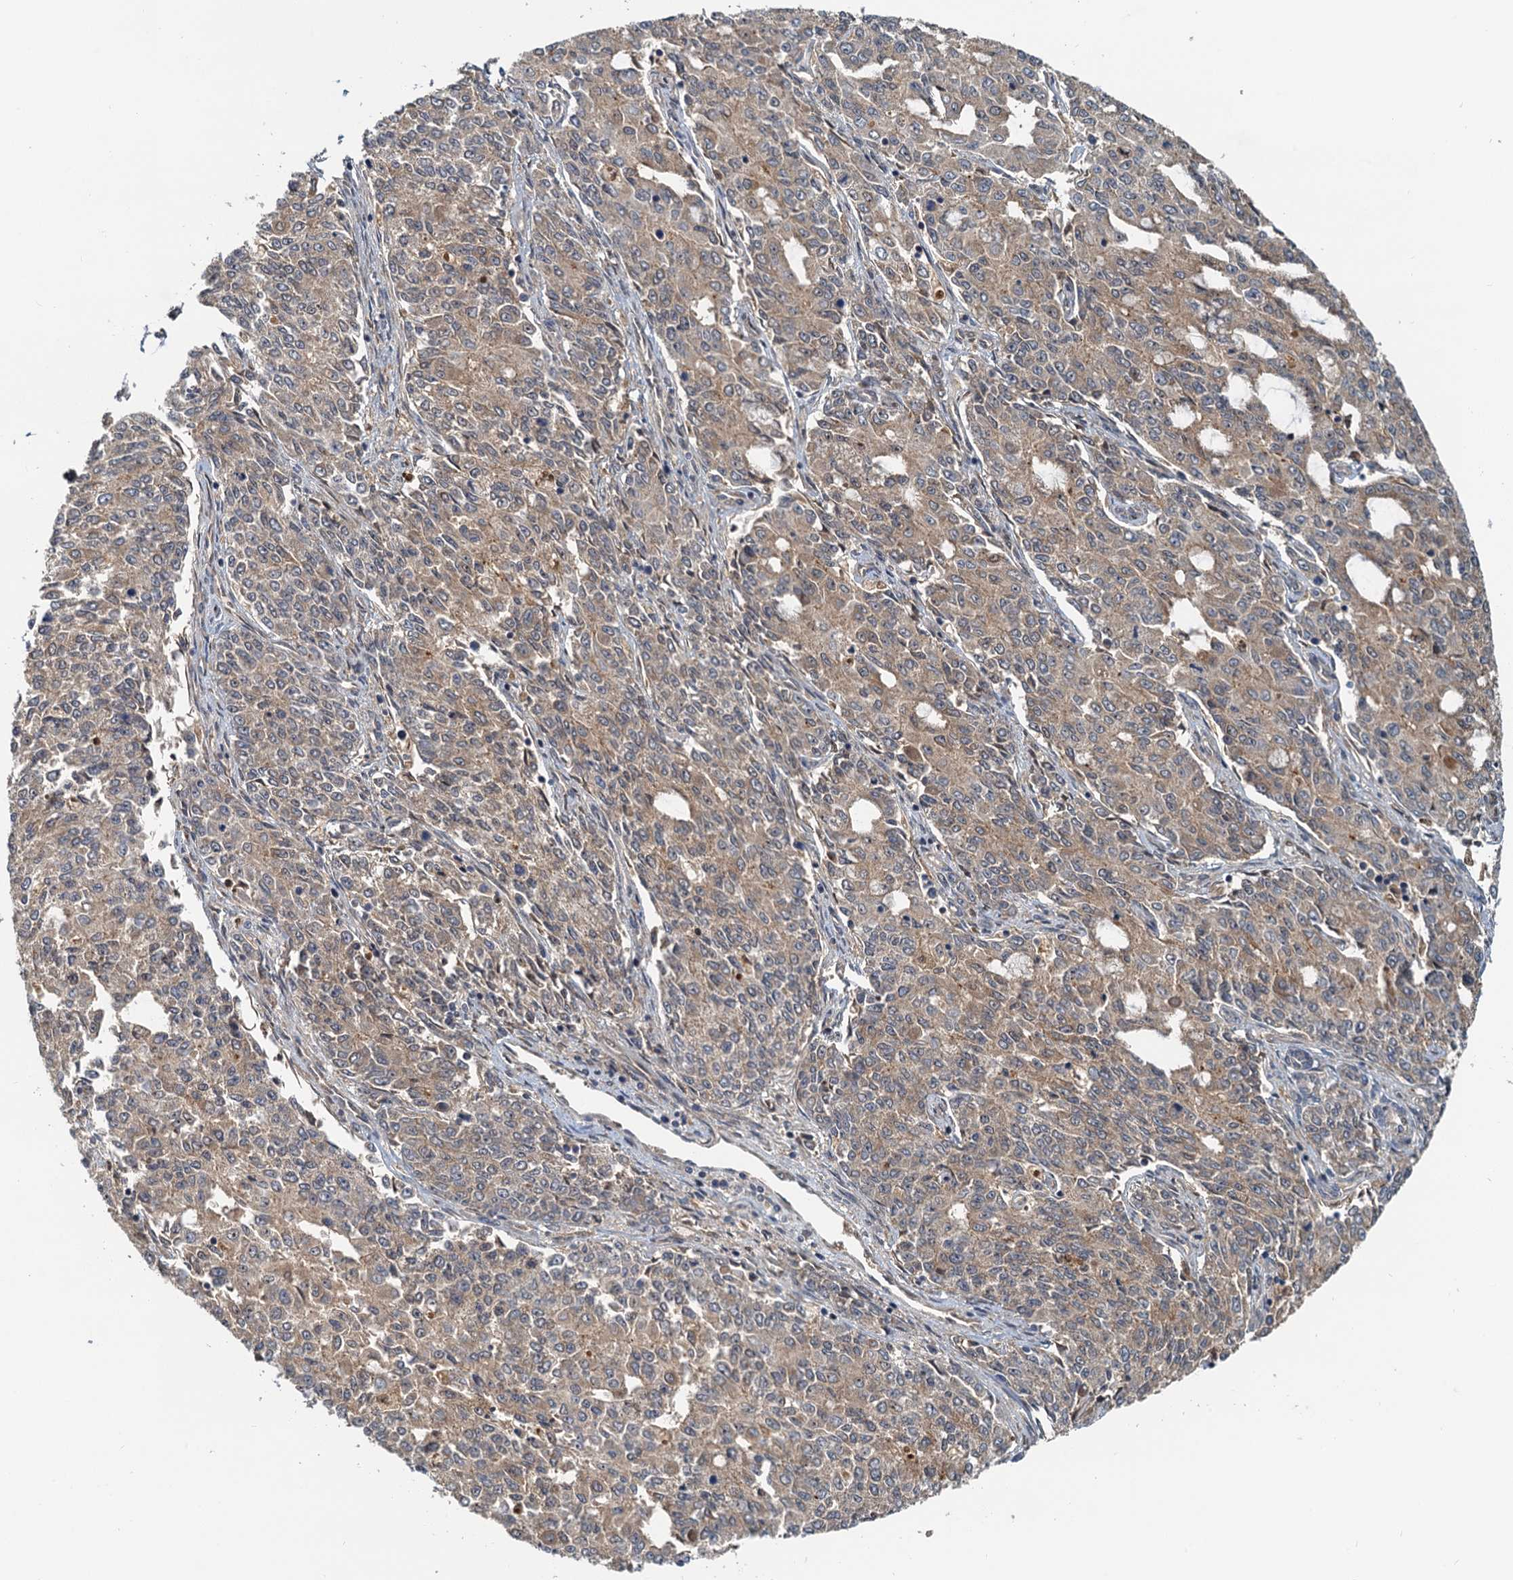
{"staining": {"intensity": "weak", "quantity": ">75%", "location": "cytoplasmic/membranous"}, "tissue": "endometrial cancer", "cell_type": "Tumor cells", "image_type": "cancer", "snomed": [{"axis": "morphology", "description": "Adenocarcinoma, NOS"}, {"axis": "topography", "description": "Endometrium"}], "caption": "Protein expression analysis of human endometrial adenocarcinoma reveals weak cytoplasmic/membranous expression in about >75% of tumor cells.", "gene": "TOLLIP", "patient": {"sex": "female", "age": 50}}